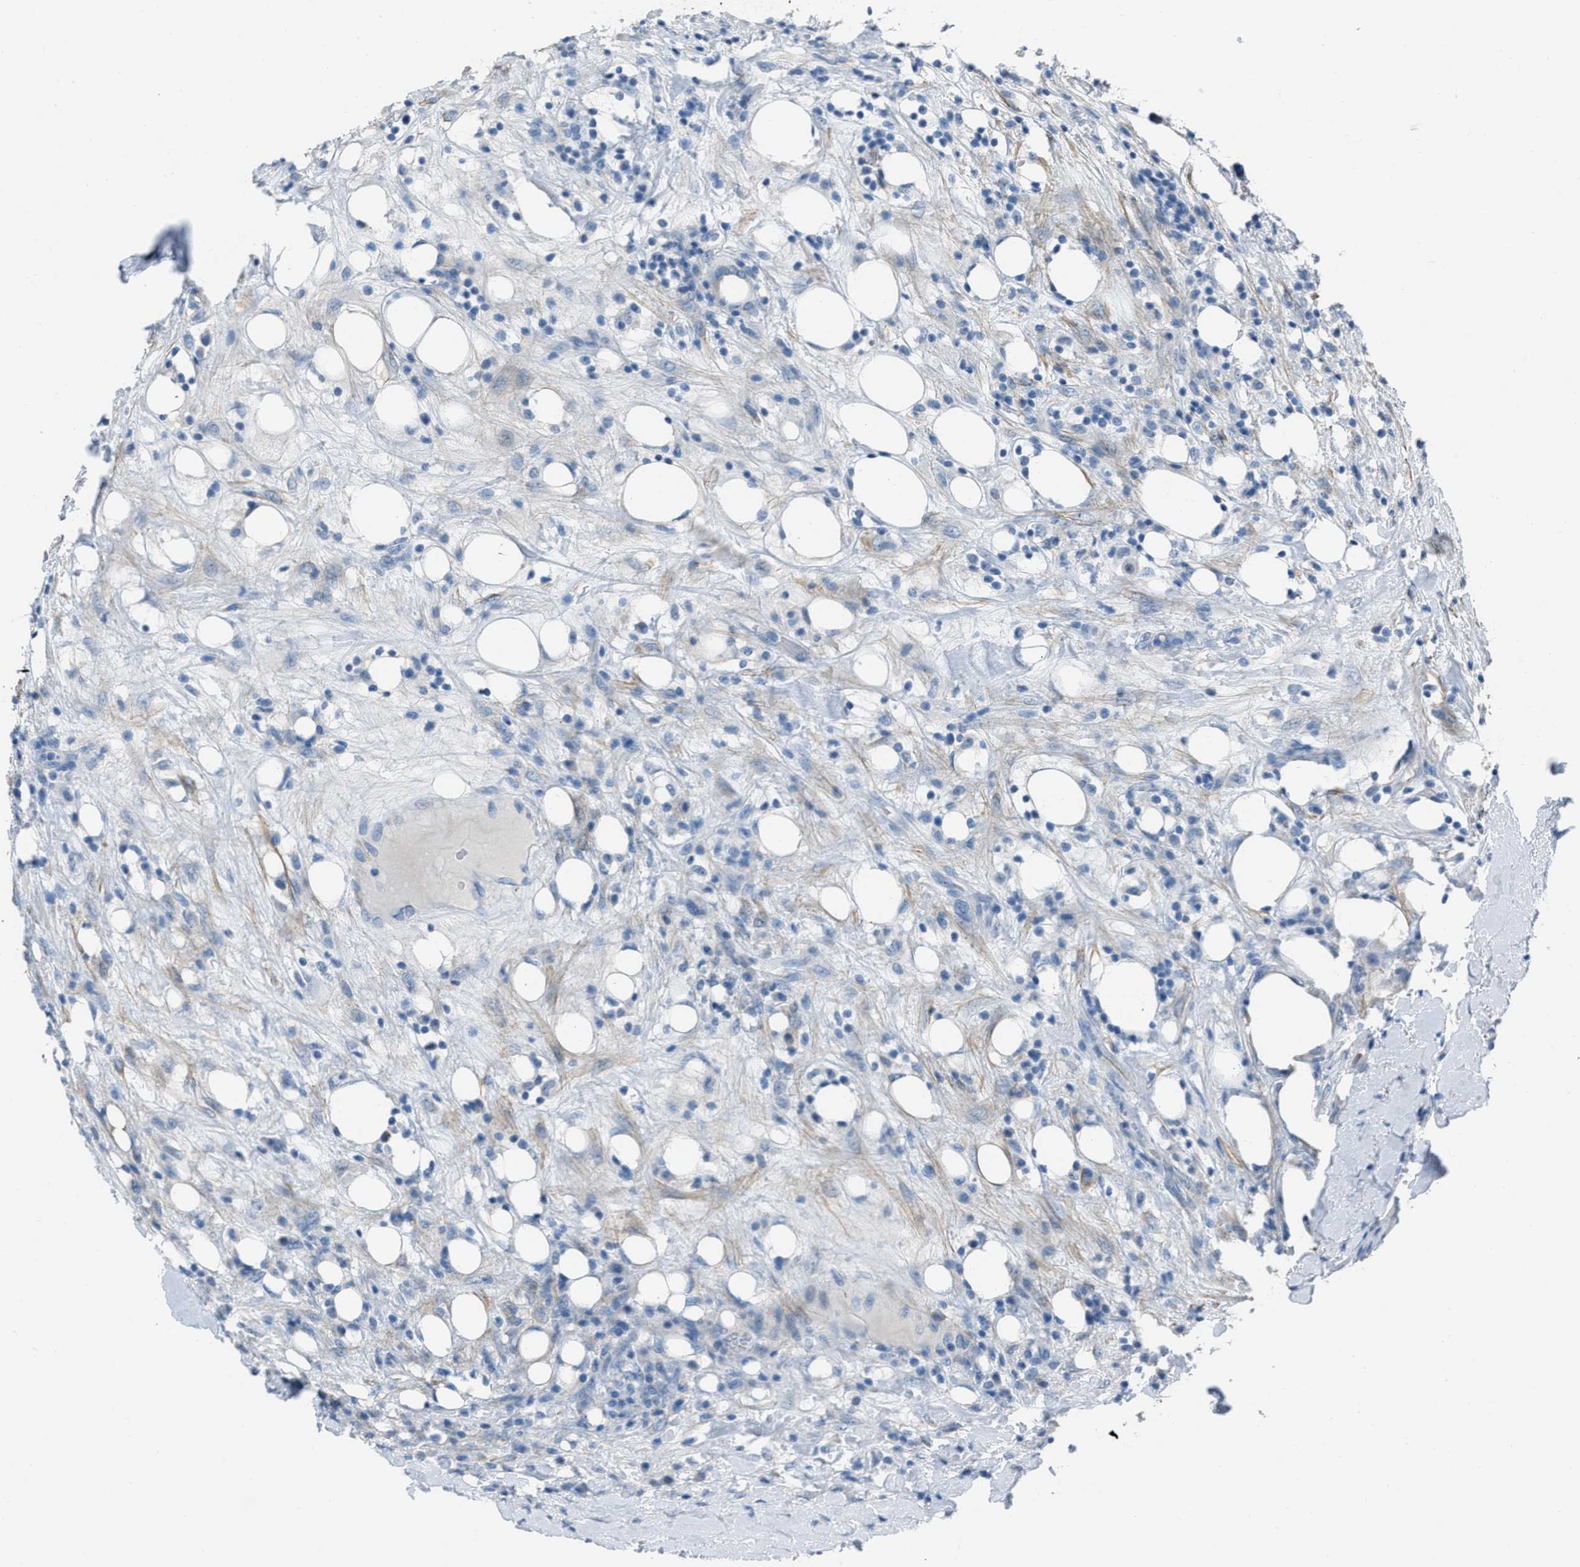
{"staining": {"intensity": "negative", "quantity": "none", "location": "none"}, "tissue": "breast cancer", "cell_type": "Tumor cells", "image_type": "cancer", "snomed": [{"axis": "morphology", "description": "Duct carcinoma"}, {"axis": "topography", "description": "Breast"}], "caption": "This is a image of immunohistochemistry (IHC) staining of breast cancer (invasive ductal carcinoma), which shows no staining in tumor cells.", "gene": "SPATC1L", "patient": {"sex": "female", "age": 37}}